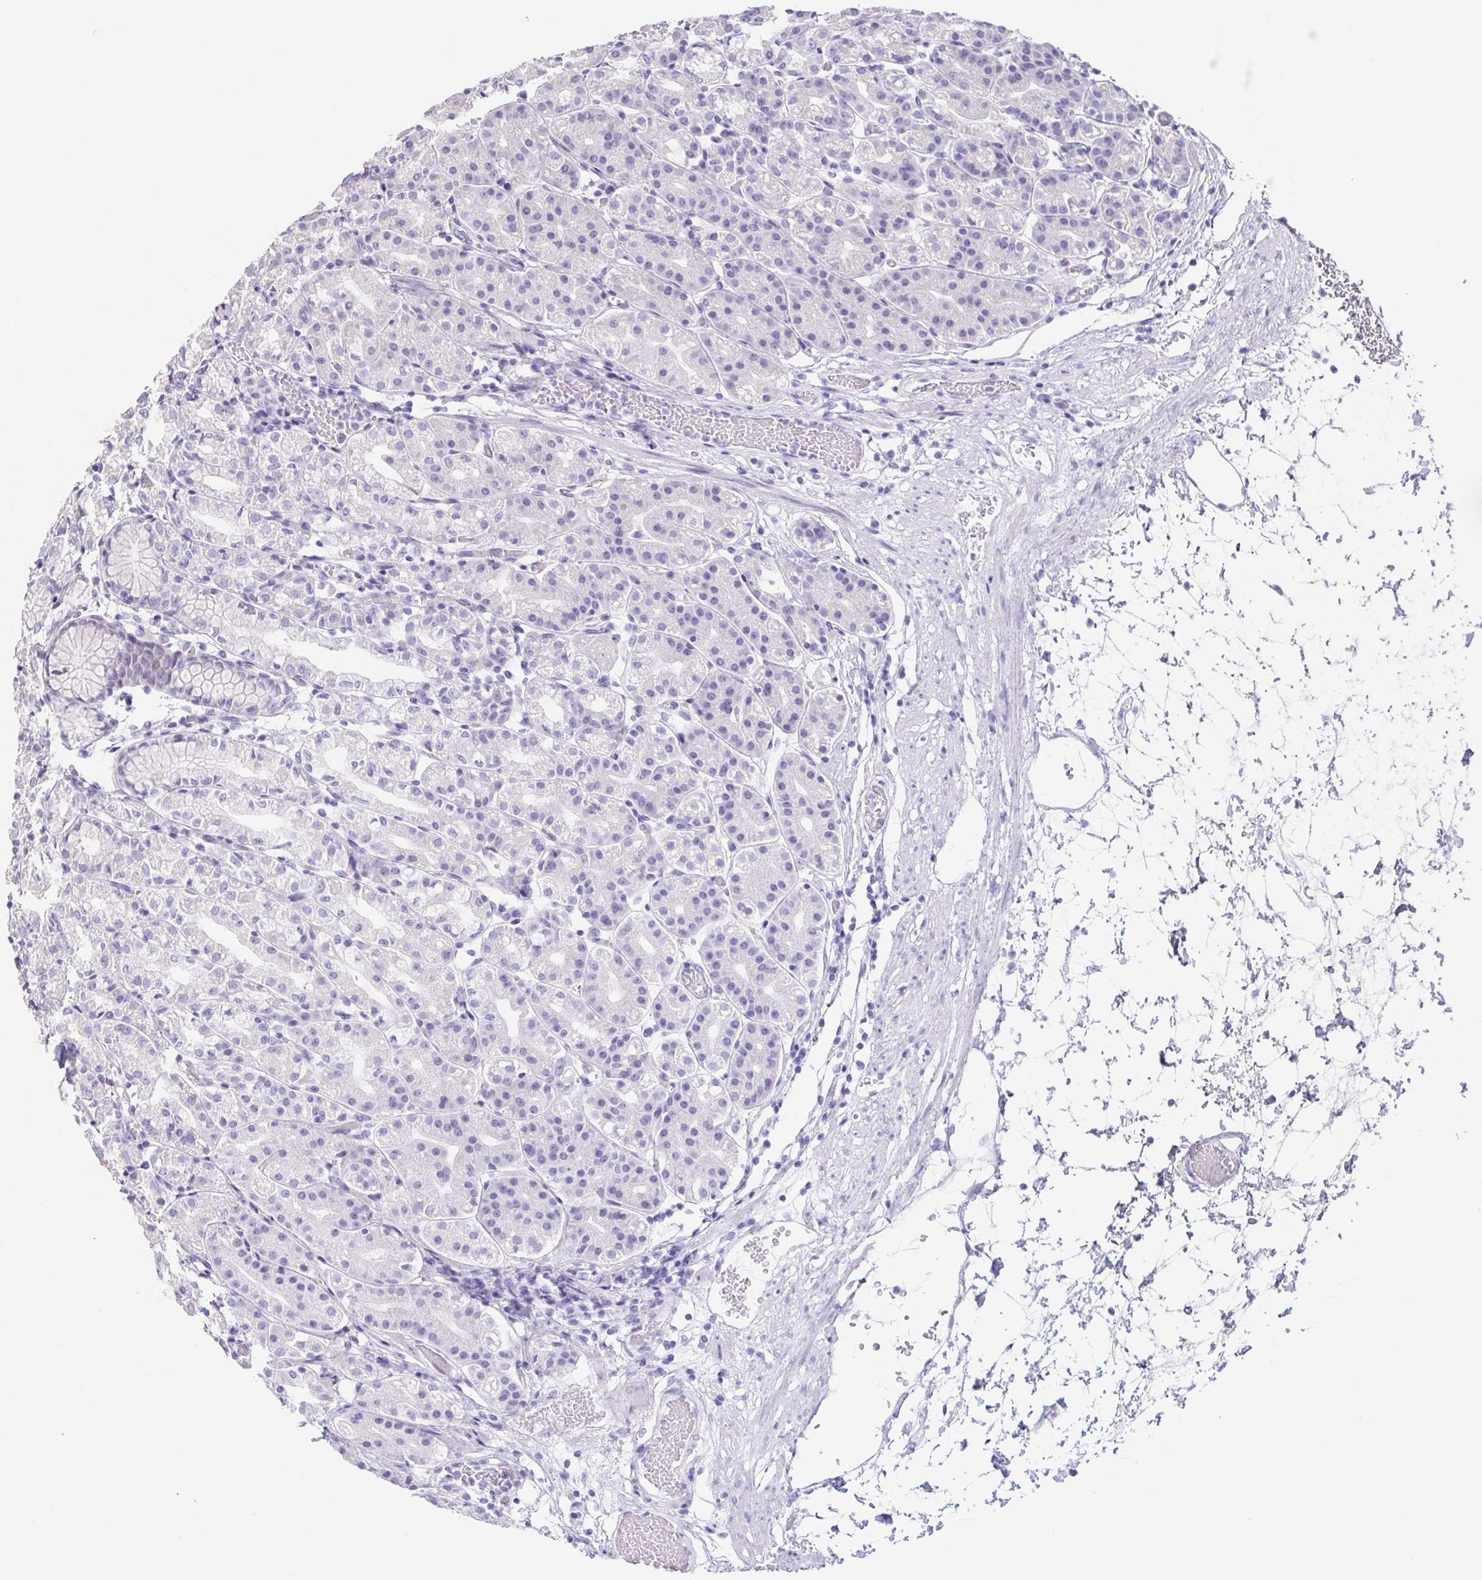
{"staining": {"intensity": "negative", "quantity": "none", "location": "none"}, "tissue": "stomach", "cell_type": "Glandular cells", "image_type": "normal", "snomed": [{"axis": "morphology", "description": "Normal tissue, NOS"}, {"axis": "topography", "description": "Stomach"}], "caption": "This is a micrograph of IHC staining of normal stomach, which shows no positivity in glandular cells. The staining is performed using DAB (3,3'-diaminobenzidine) brown chromogen with nuclei counter-stained in using hematoxylin.", "gene": "HDGFL1", "patient": {"sex": "female", "age": 57}}